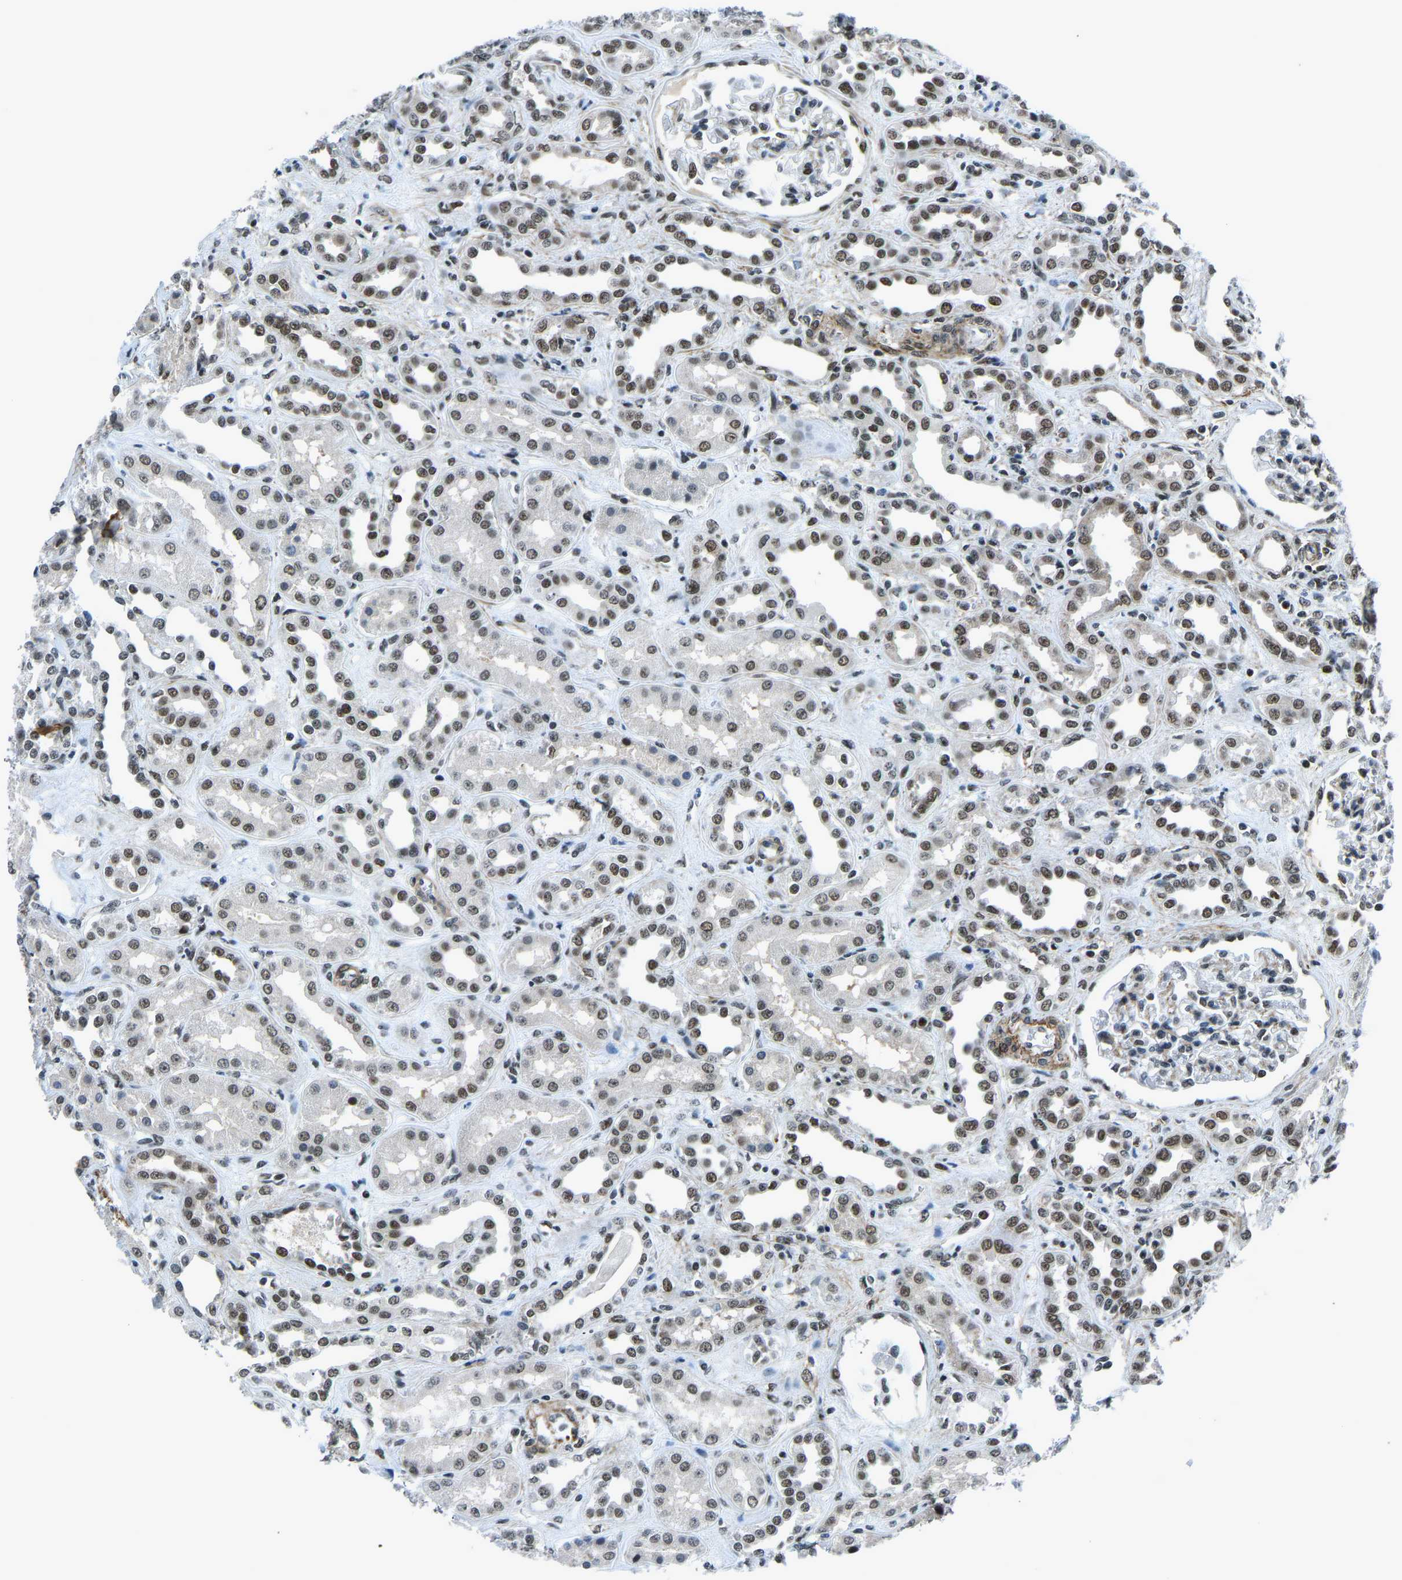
{"staining": {"intensity": "moderate", "quantity": "<25%", "location": "nuclear"}, "tissue": "kidney", "cell_type": "Cells in glomeruli", "image_type": "normal", "snomed": [{"axis": "morphology", "description": "Normal tissue, NOS"}, {"axis": "topography", "description": "Kidney"}], "caption": "A high-resolution histopathology image shows immunohistochemistry (IHC) staining of benign kidney, which shows moderate nuclear expression in about <25% of cells in glomeruli.", "gene": "PRCC", "patient": {"sex": "male", "age": 59}}